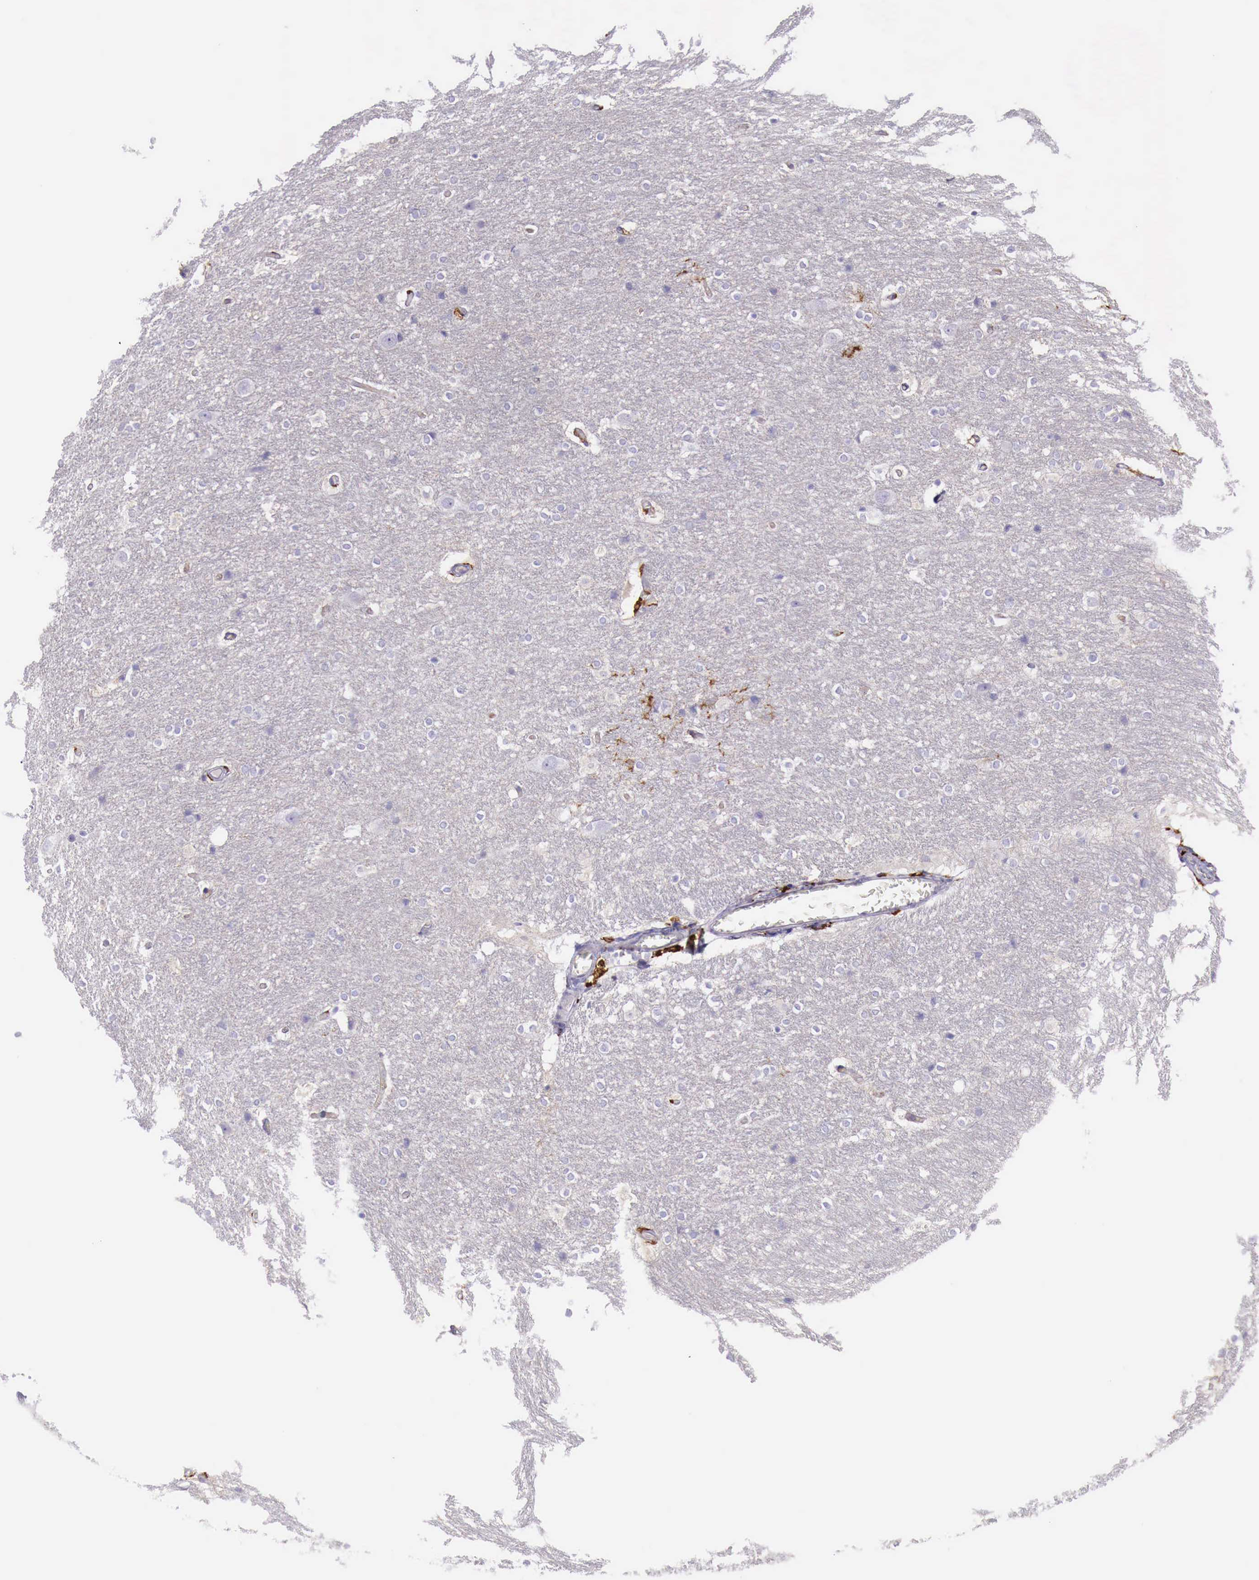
{"staining": {"intensity": "moderate", "quantity": "<25%", "location": "cytoplasmic/membranous"}, "tissue": "hippocampus", "cell_type": "Glial cells", "image_type": "normal", "snomed": [{"axis": "morphology", "description": "Normal tissue, NOS"}, {"axis": "topography", "description": "Hippocampus"}], "caption": "Immunohistochemical staining of normal human hippocampus shows moderate cytoplasmic/membranous protein staining in approximately <25% of glial cells.", "gene": "MSR1", "patient": {"sex": "female", "age": 19}}